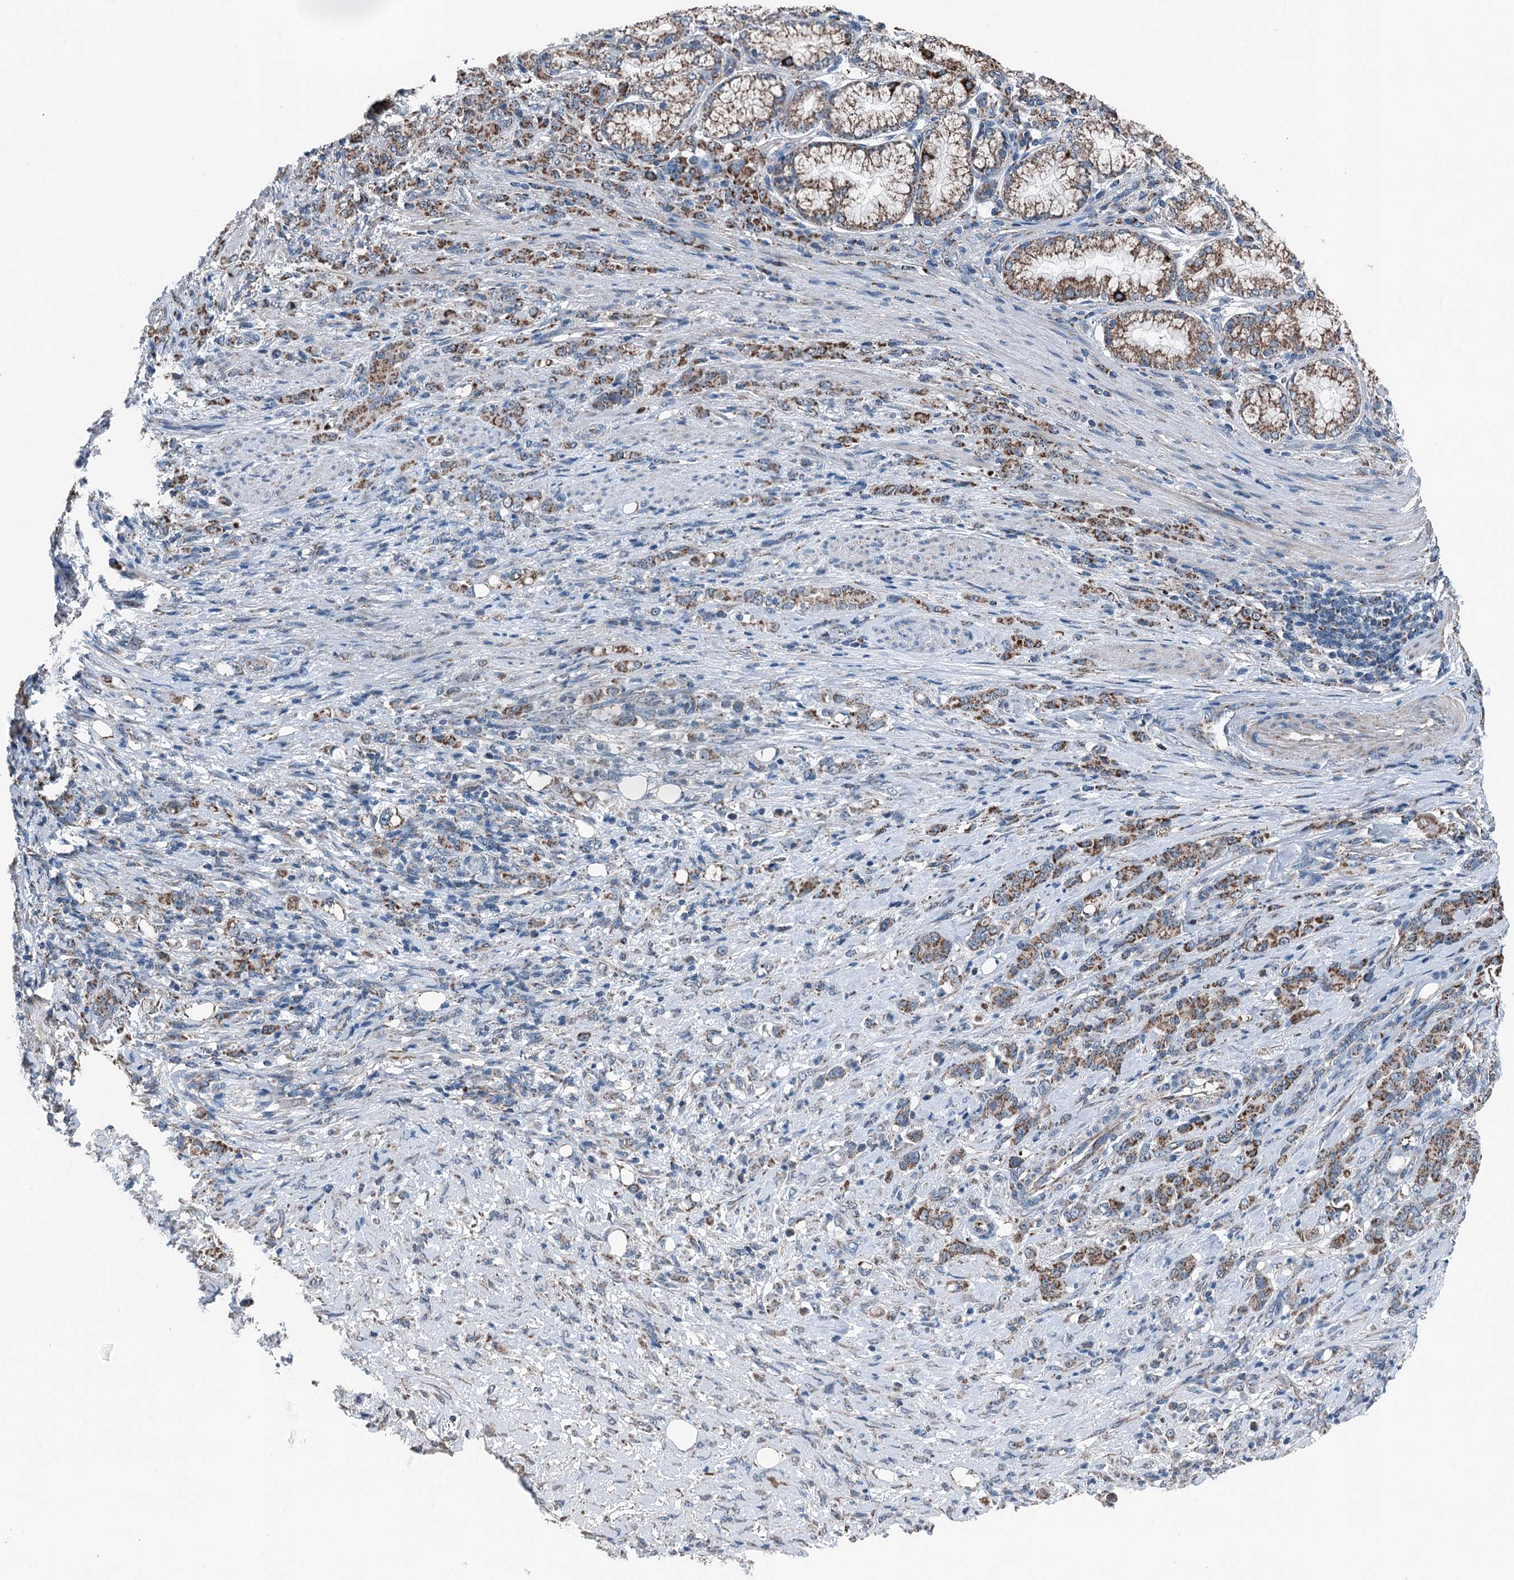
{"staining": {"intensity": "strong", "quantity": ">75%", "location": "cytoplasmic/membranous"}, "tissue": "stomach cancer", "cell_type": "Tumor cells", "image_type": "cancer", "snomed": [{"axis": "morphology", "description": "Adenocarcinoma, NOS"}, {"axis": "topography", "description": "Stomach"}], "caption": "A photomicrograph showing strong cytoplasmic/membranous positivity in about >75% of tumor cells in stomach cancer, as visualized by brown immunohistochemical staining.", "gene": "TRPT1", "patient": {"sex": "female", "age": 79}}